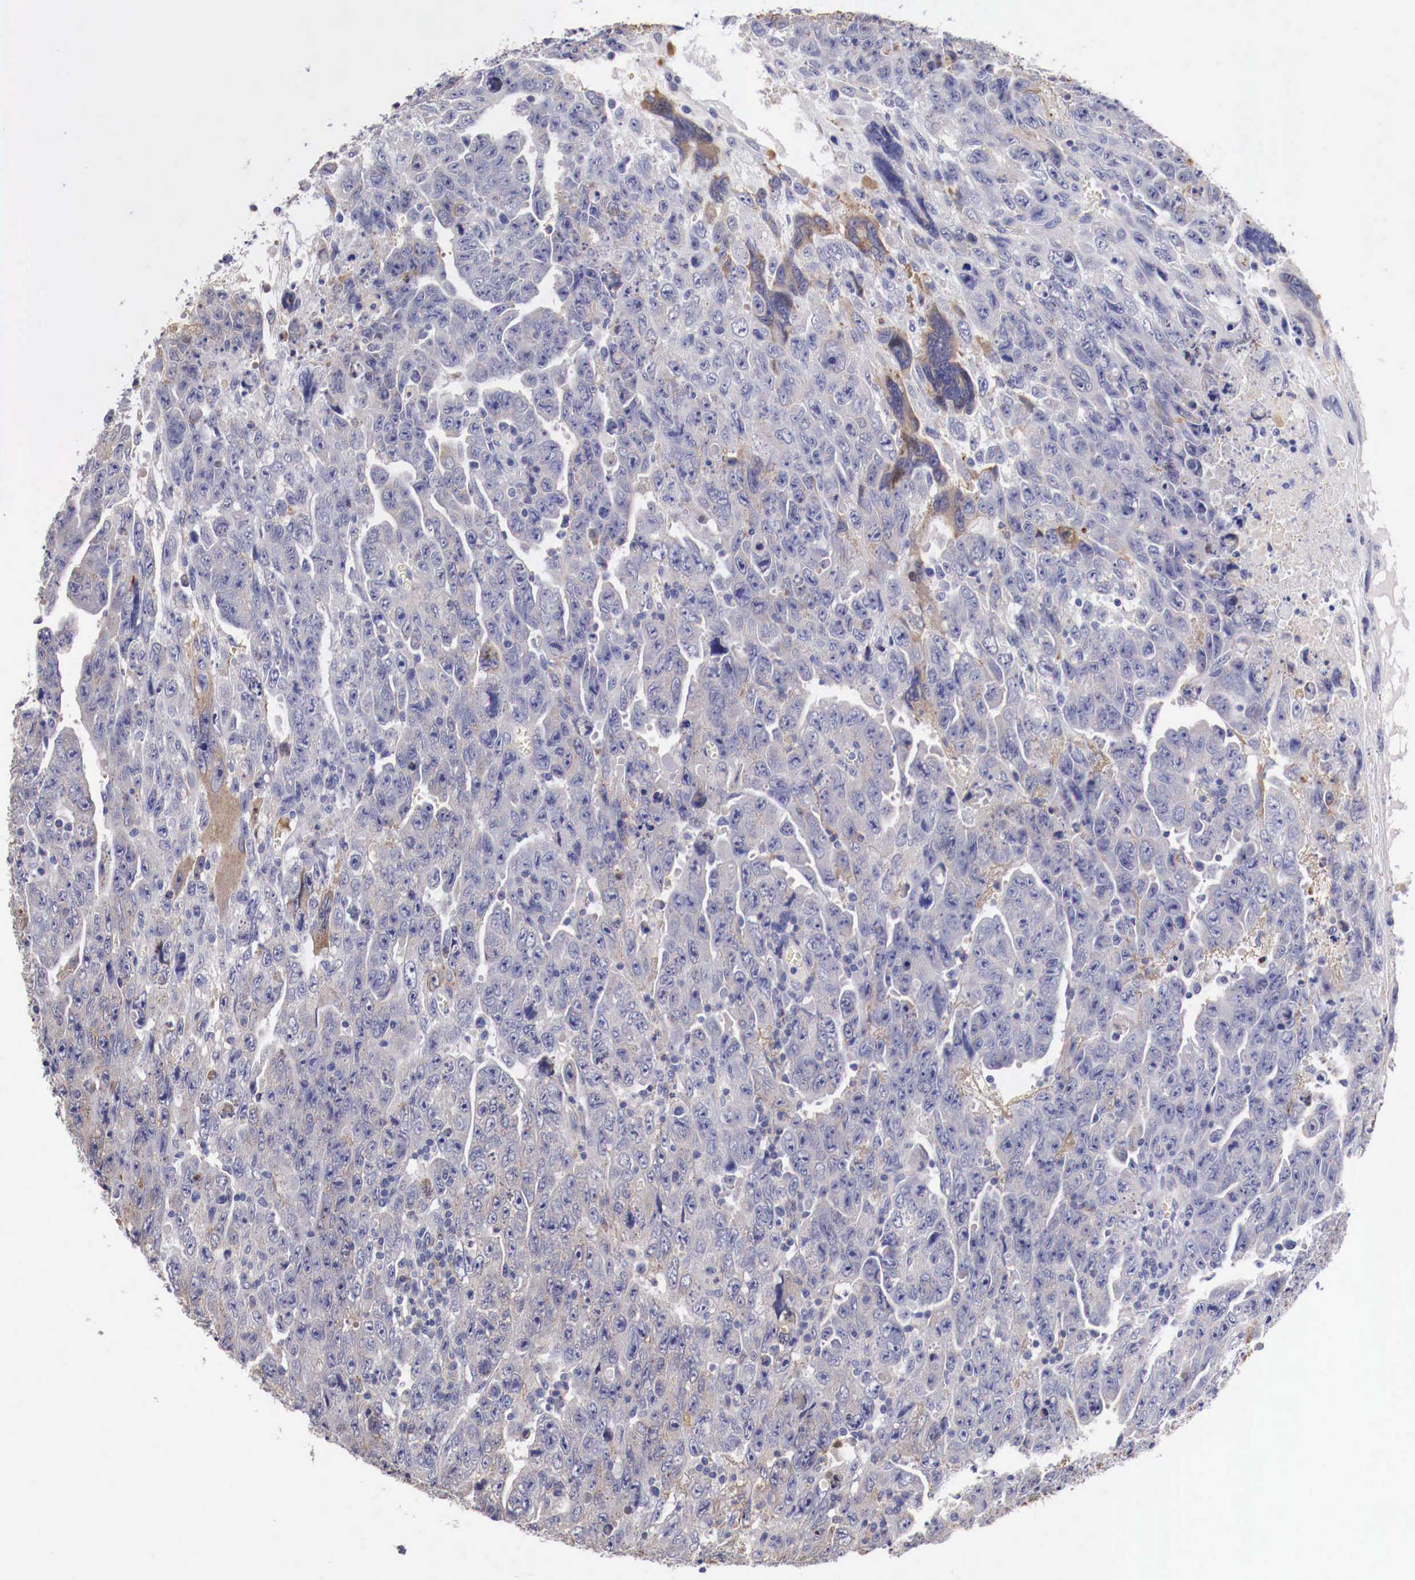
{"staining": {"intensity": "moderate", "quantity": "25%-75%", "location": "cytoplasmic/membranous"}, "tissue": "testis cancer", "cell_type": "Tumor cells", "image_type": "cancer", "snomed": [{"axis": "morphology", "description": "Carcinoma, Embryonal, NOS"}, {"axis": "topography", "description": "Testis"}], "caption": "Human embryonal carcinoma (testis) stained with a protein marker demonstrates moderate staining in tumor cells.", "gene": "PITPNA", "patient": {"sex": "male", "age": 28}}